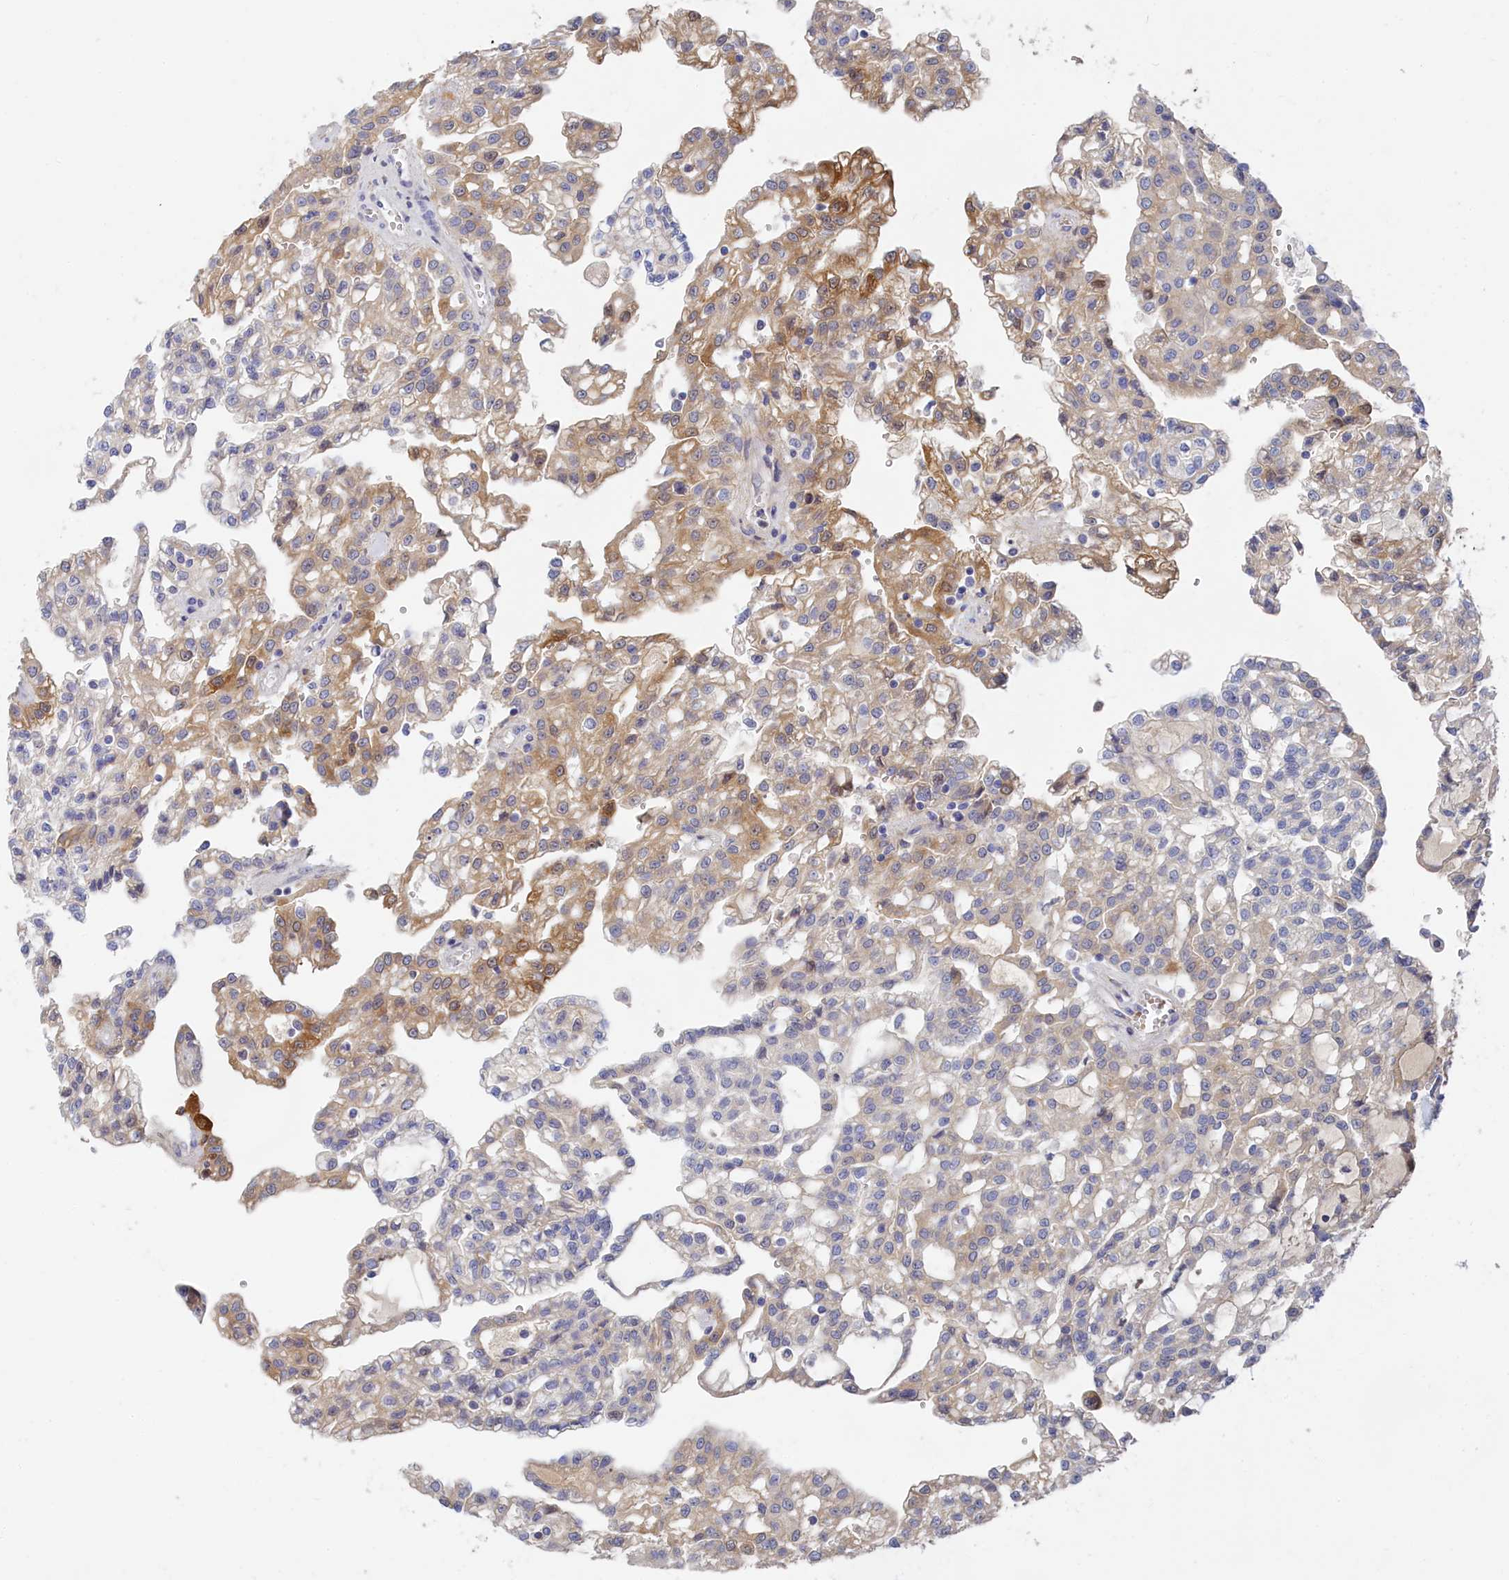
{"staining": {"intensity": "moderate", "quantity": "<25%", "location": "cytoplasmic/membranous"}, "tissue": "renal cancer", "cell_type": "Tumor cells", "image_type": "cancer", "snomed": [{"axis": "morphology", "description": "Adenocarcinoma, NOS"}, {"axis": "topography", "description": "Kidney"}], "caption": "Tumor cells demonstrate low levels of moderate cytoplasmic/membranous positivity in about <25% of cells in renal cancer (adenocarcinoma).", "gene": "SPATA5L1", "patient": {"sex": "male", "age": 63}}